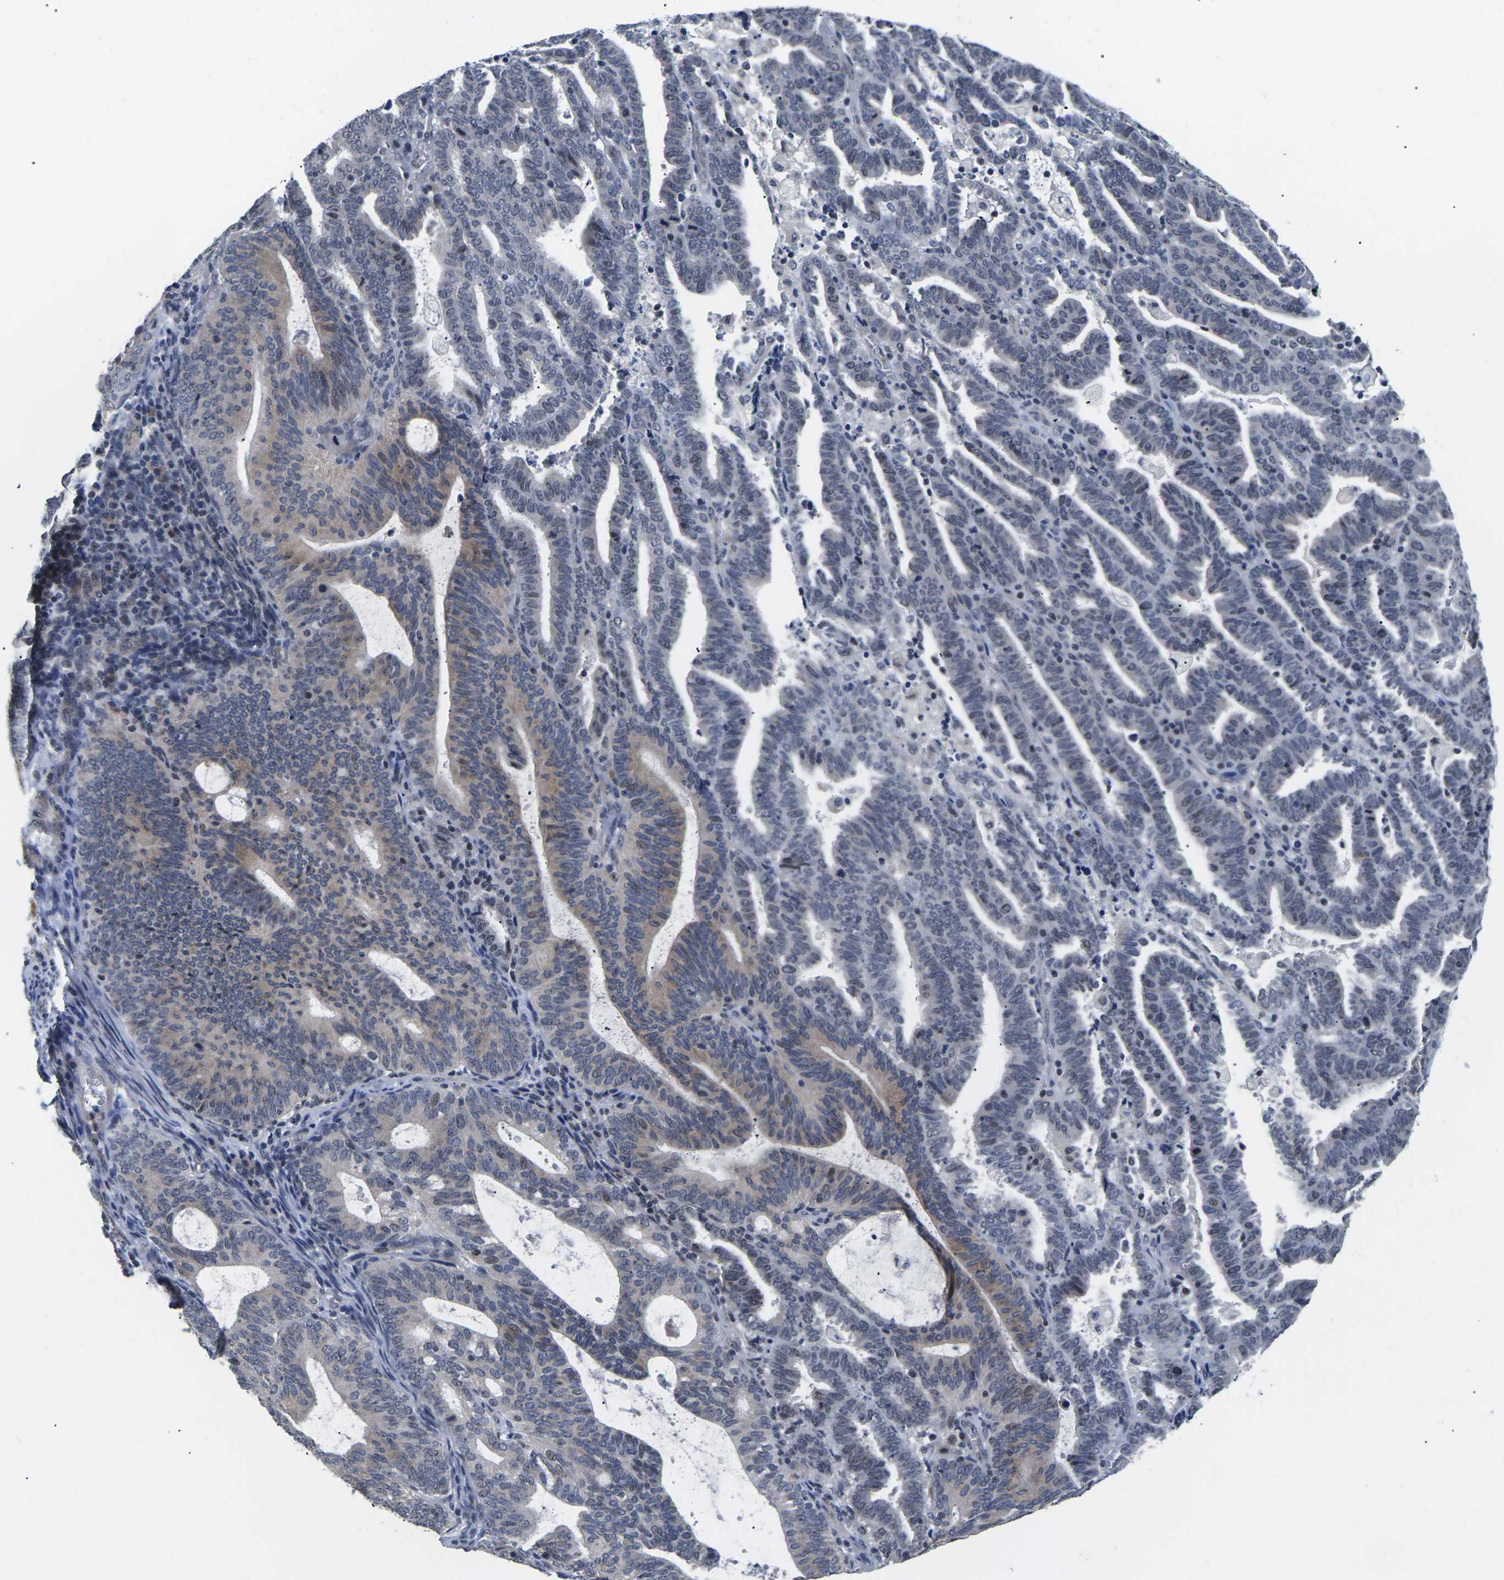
{"staining": {"intensity": "weak", "quantity": "<25%", "location": "cytoplasmic/membranous"}, "tissue": "endometrial cancer", "cell_type": "Tumor cells", "image_type": "cancer", "snomed": [{"axis": "morphology", "description": "Adenocarcinoma, NOS"}, {"axis": "topography", "description": "Uterus"}], "caption": "IHC of human endometrial cancer reveals no staining in tumor cells.", "gene": "ST6GAL2", "patient": {"sex": "female", "age": 83}}